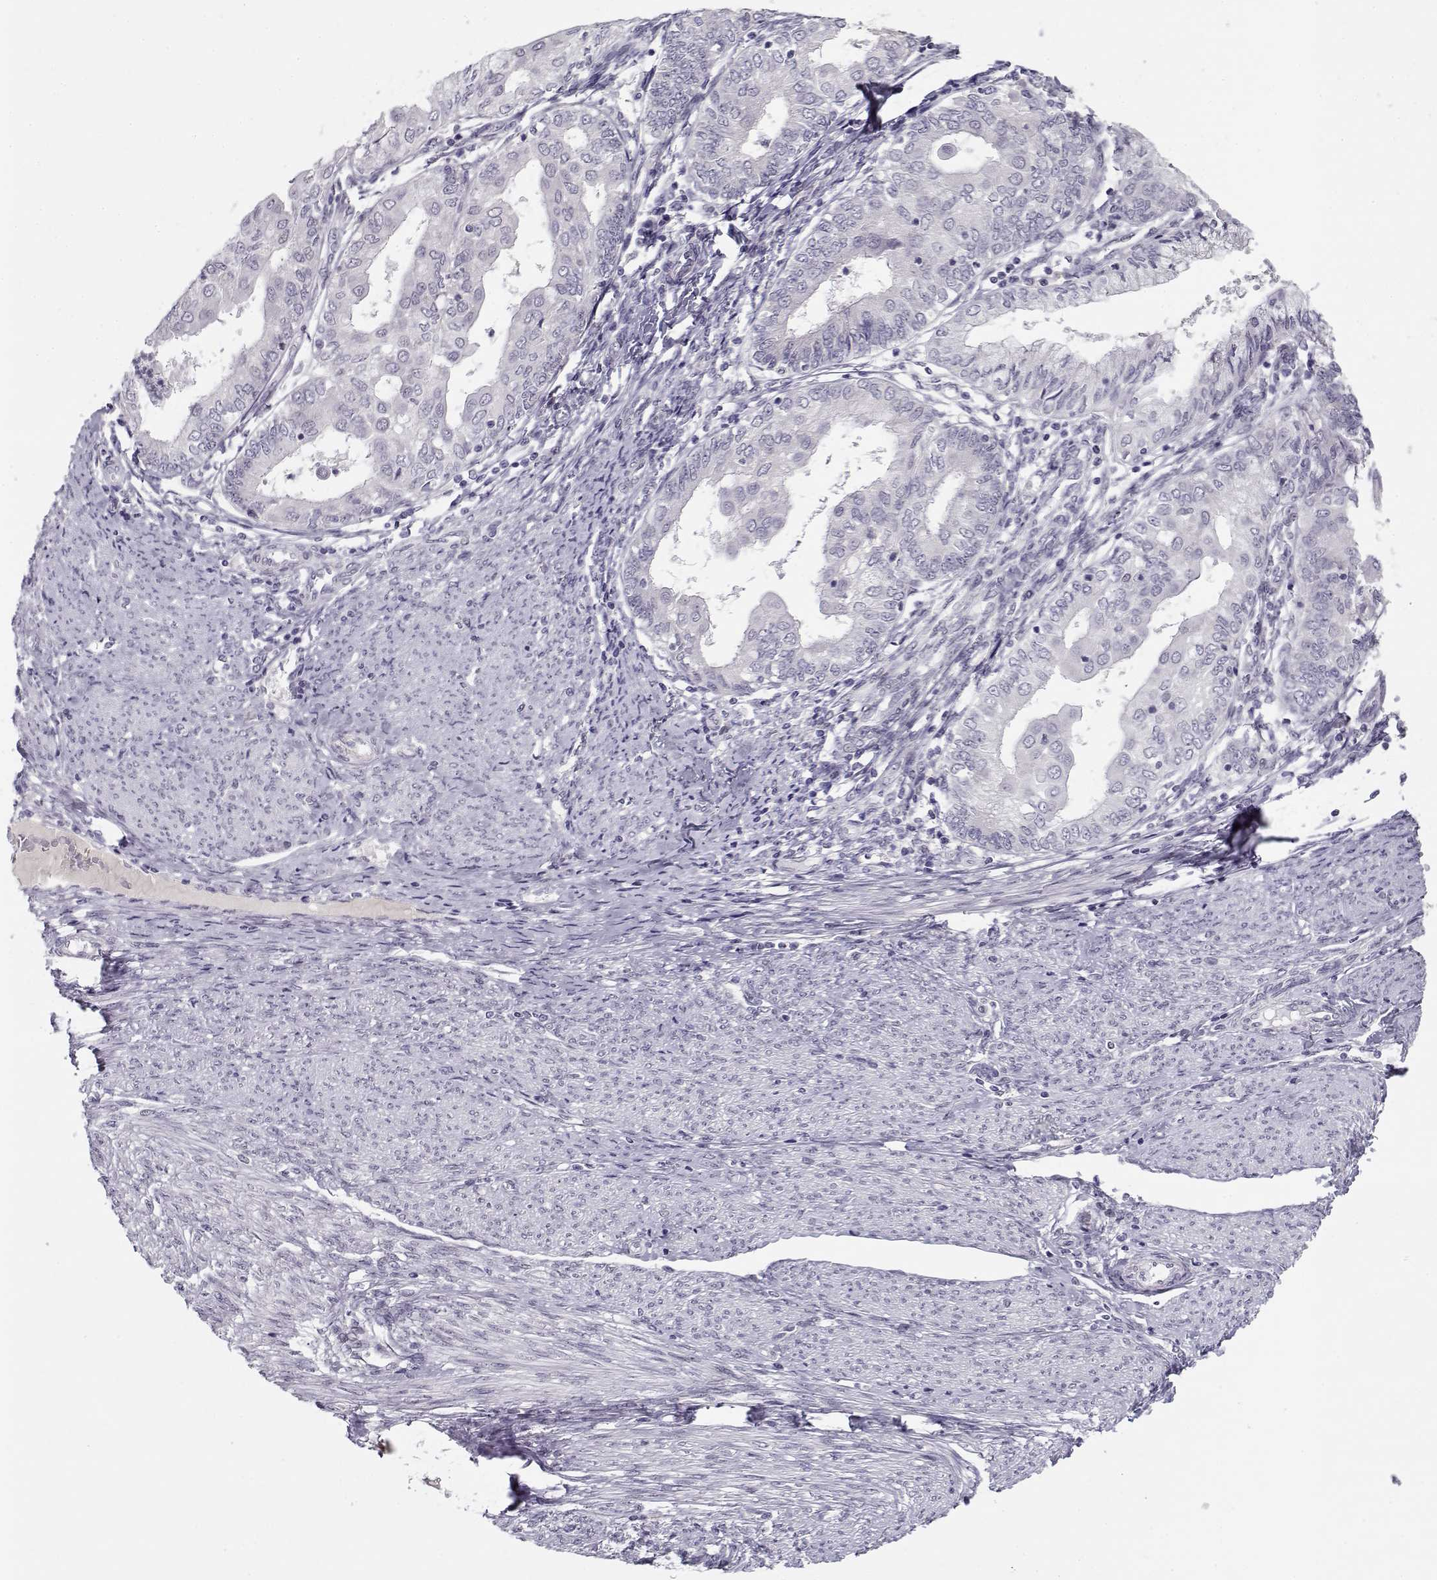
{"staining": {"intensity": "negative", "quantity": "none", "location": "none"}, "tissue": "endometrial cancer", "cell_type": "Tumor cells", "image_type": "cancer", "snomed": [{"axis": "morphology", "description": "Adenocarcinoma, NOS"}, {"axis": "topography", "description": "Endometrium"}], "caption": "There is no significant positivity in tumor cells of endometrial adenocarcinoma. (DAB IHC, high magnification).", "gene": "C16orf86", "patient": {"sex": "female", "age": 68}}